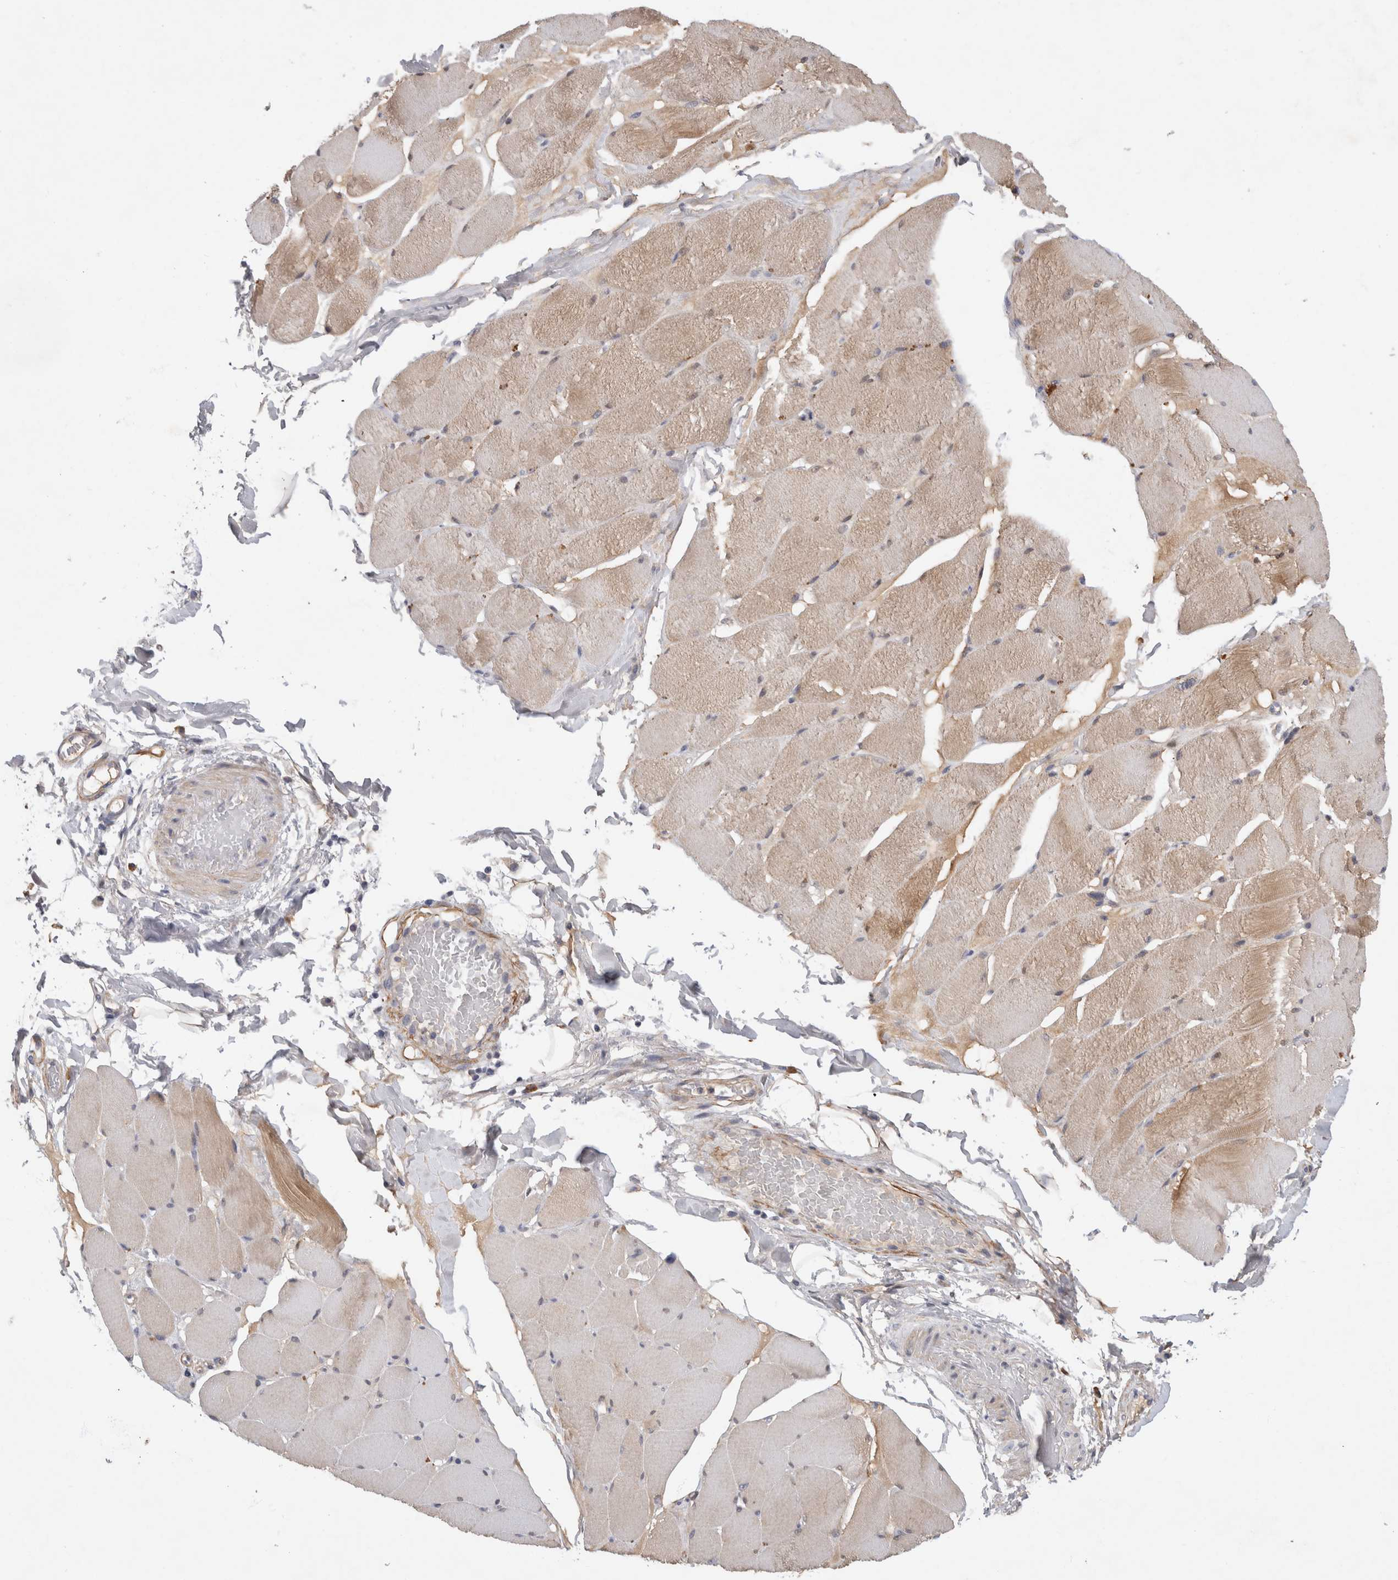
{"staining": {"intensity": "moderate", "quantity": "<25%", "location": "cytoplasmic/membranous"}, "tissue": "skeletal muscle", "cell_type": "Myocytes", "image_type": "normal", "snomed": [{"axis": "morphology", "description": "Normal tissue, NOS"}, {"axis": "topography", "description": "Skin"}, {"axis": "topography", "description": "Skeletal muscle"}], "caption": "Normal skeletal muscle was stained to show a protein in brown. There is low levels of moderate cytoplasmic/membranous expression in approximately <25% of myocytes. Immunohistochemistry stains the protein of interest in brown and the nuclei are stained blue.", "gene": "PGM1", "patient": {"sex": "male", "age": 83}}